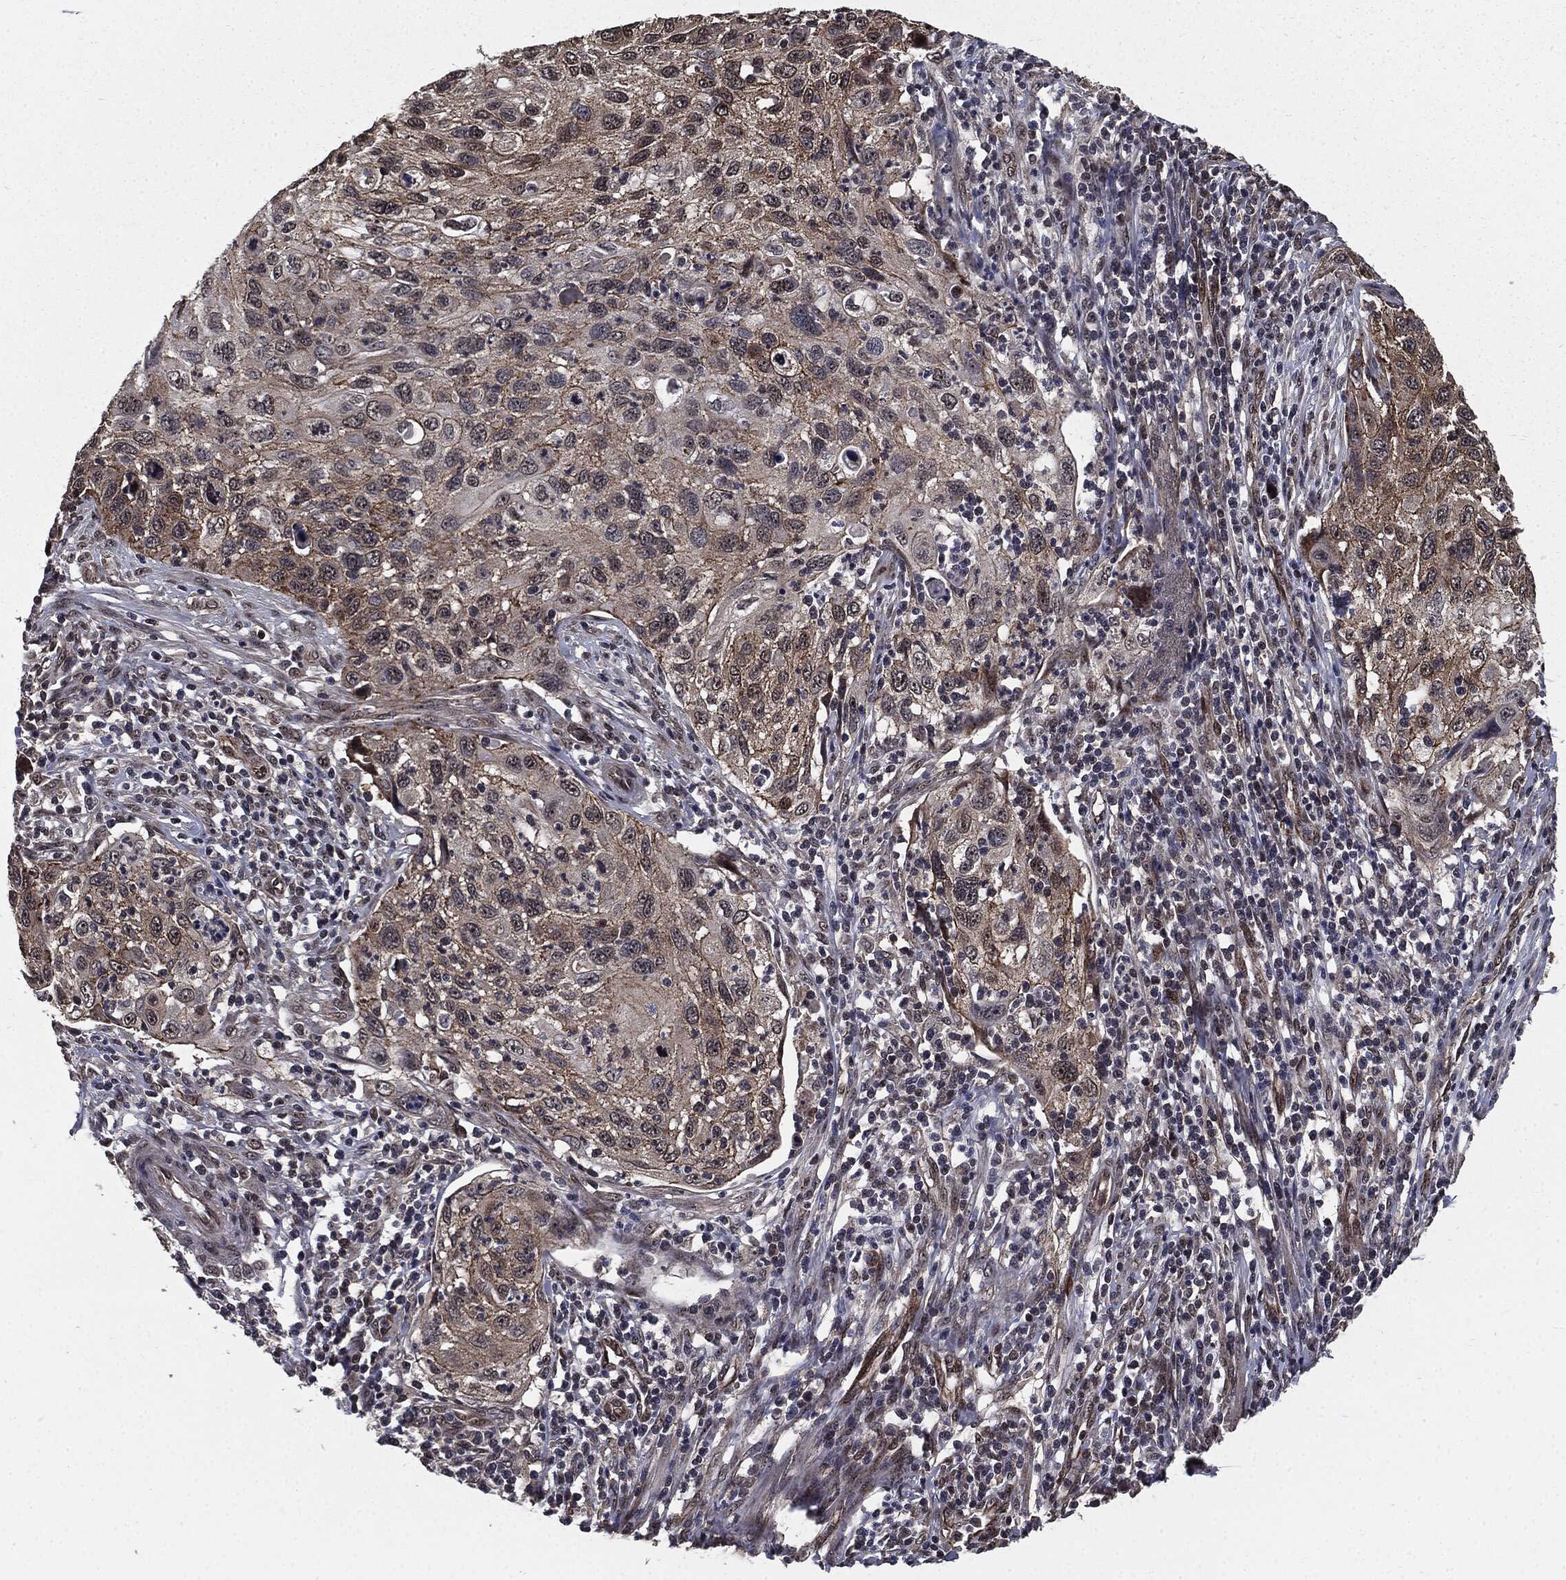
{"staining": {"intensity": "moderate", "quantity": "25%-75%", "location": "cytoplasmic/membranous"}, "tissue": "cervical cancer", "cell_type": "Tumor cells", "image_type": "cancer", "snomed": [{"axis": "morphology", "description": "Squamous cell carcinoma, NOS"}, {"axis": "topography", "description": "Cervix"}], "caption": "Human cervical cancer (squamous cell carcinoma) stained for a protein (brown) demonstrates moderate cytoplasmic/membranous positive positivity in approximately 25%-75% of tumor cells.", "gene": "PTPA", "patient": {"sex": "female", "age": 70}}